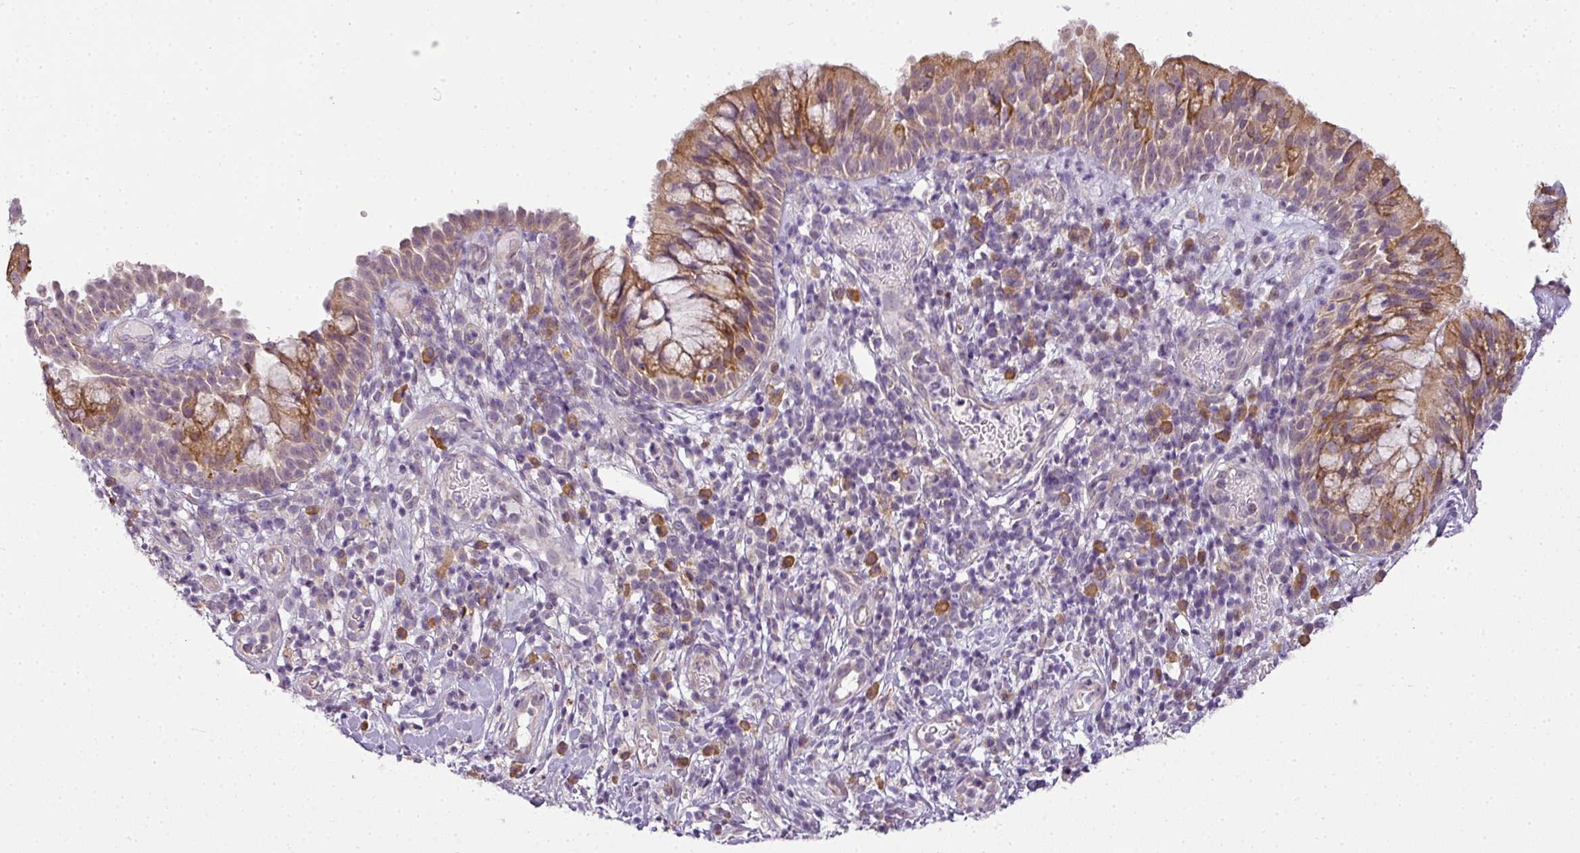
{"staining": {"intensity": "moderate", "quantity": "25%-75%", "location": "cytoplasmic/membranous"}, "tissue": "nasopharynx", "cell_type": "Respiratory epithelial cells", "image_type": "normal", "snomed": [{"axis": "morphology", "description": "Normal tissue, NOS"}, {"axis": "topography", "description": "Nasopharynx"}], "caption": "An image of nasopharynx stained for a protein demonstrates moderate cytoplasmic/membranous brown staining in respiratory epithelial cells.", "gene": "LY75", "patient": {"sex": "male", "age": 65}}